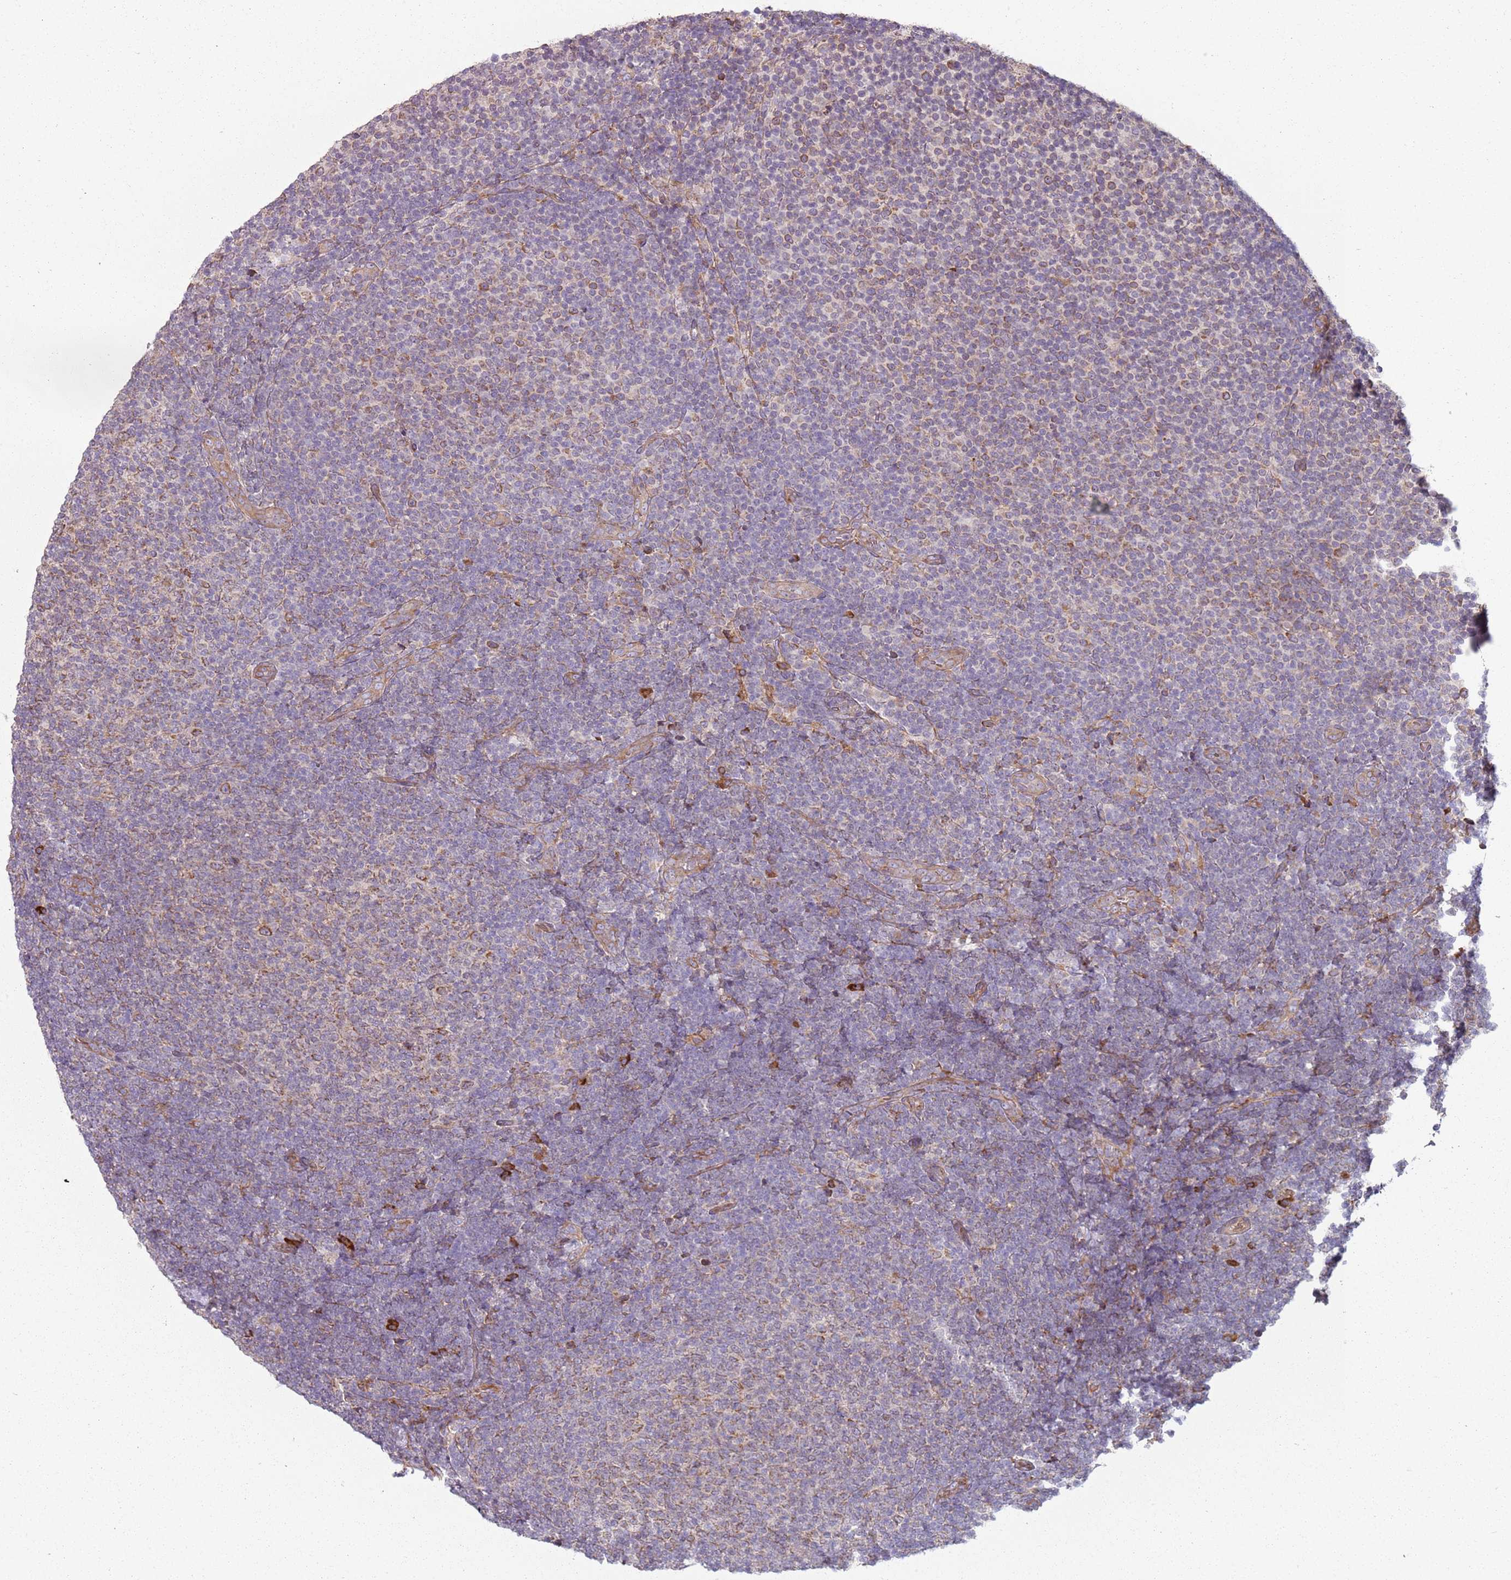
{"staining": {"intensity": "weak", "quantity": "<25%", "location": "cytoplasmic/membranous"}, "tissue": "lymphoma", "cell_type": "Tumor cells", "image_type": "cancer", "snomed": [{"axis": "morphology", "description": "Malignant lymphoma, non-Hodgkin's type, Low grade"}, {"axis": "topography", "description": "Lymph node"}], "caption": "Micrograph shows no protein expression in tumor cells of low-grade malignant lymphoma, non-Hodgkin's type tissue.", "gene": "SPATA2", "patient": {"sex": "male", "age": 66}}